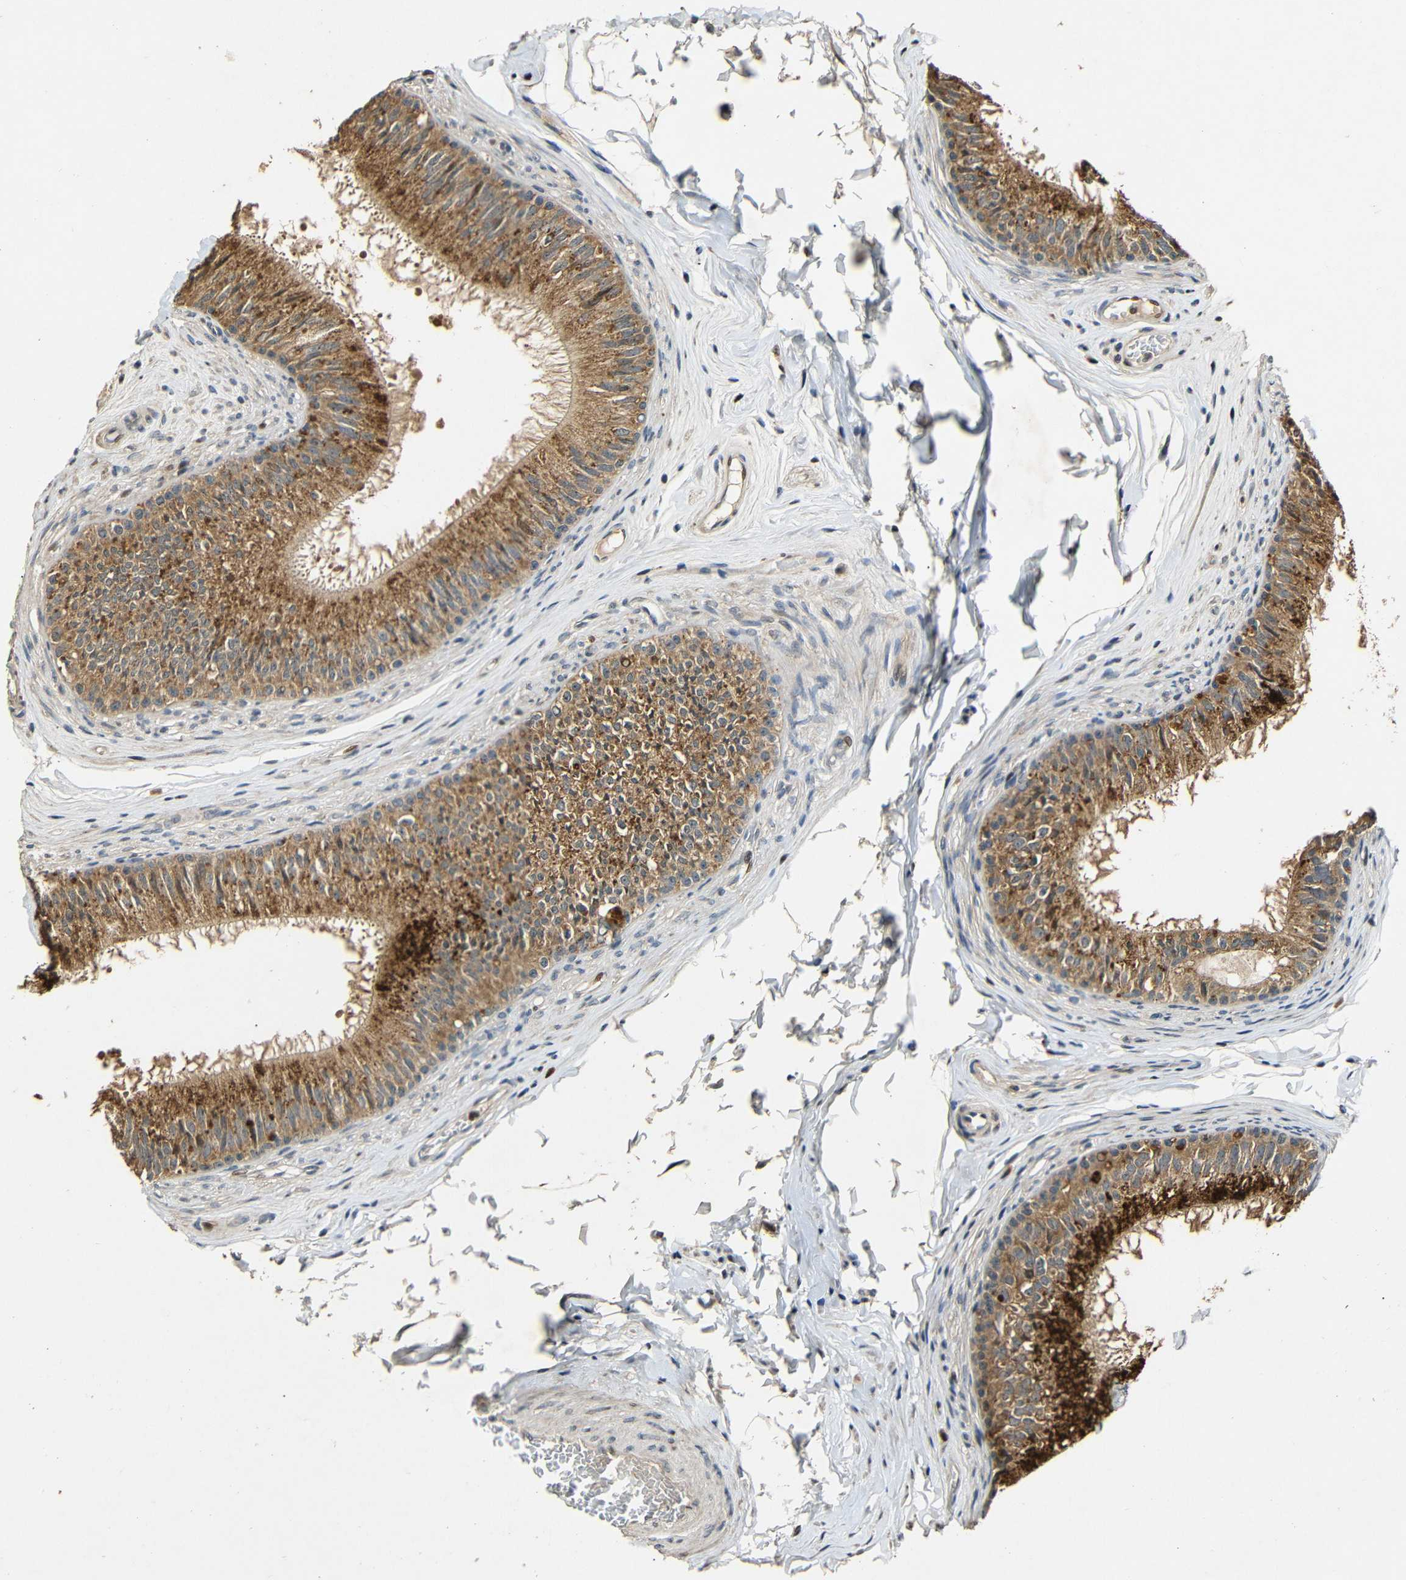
{"staining": {"intensity": "moderate", "quantity": ">75%", "location": "cytoplasmic/membranous"}, "tissue": "epididymis", "cell_type": "Glandular cells", "image_type": "normal", "snomed": [{"axis": "morphology", "description": "Normal tissue, NOS"}, {"axis": "topography", "description": "Testis"}, {"axis": "topography", "description": "Epididymis"}], "caption": "Glandular cells demonstrate medium levels of moderate cytoplasmic/membranous positivity in approximately >75% of cells in unremarkable human epididymis.", "gene": "KAZALD1", "patient": {"sex": "male", "age": 36}}